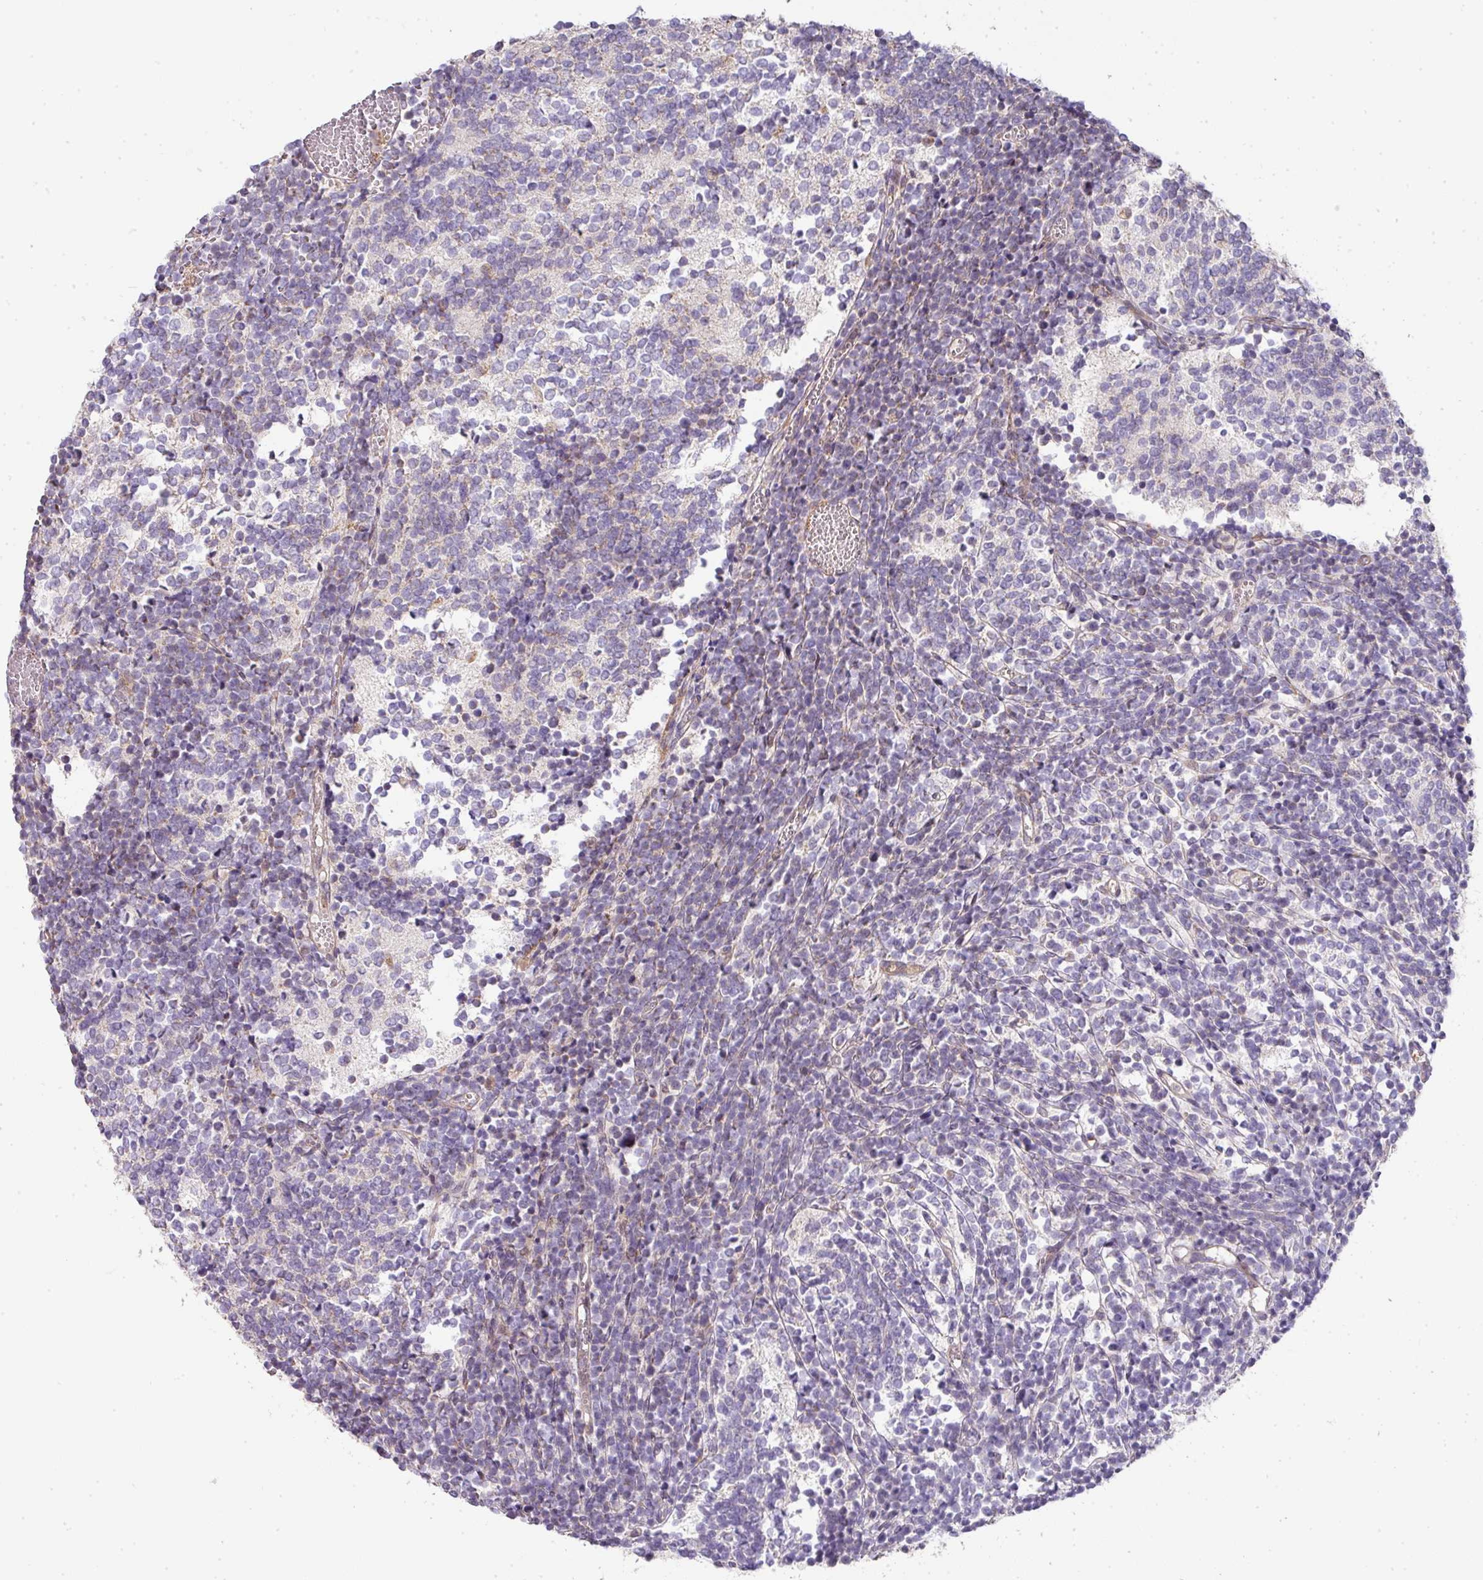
{"staining": {"intensity": "negative", "quantity": "none", "location": "none"}, "tissue": "glioma", "cell_type": "Tumor cells", "image_type": "cancer", "snomed": [{"axis": "morphology", "description": "Glioma, malignant, Low grade"}, {"axis": "topography", "description": "Brain"}], "caption": "High power microscopy micrograph of an immunohistochemistry micrograph of malignant glioma (low-grade), revealing no significant staining in tumor cells.", "gene": "STK35", "patient": {"sex": "female", "age": 1}}